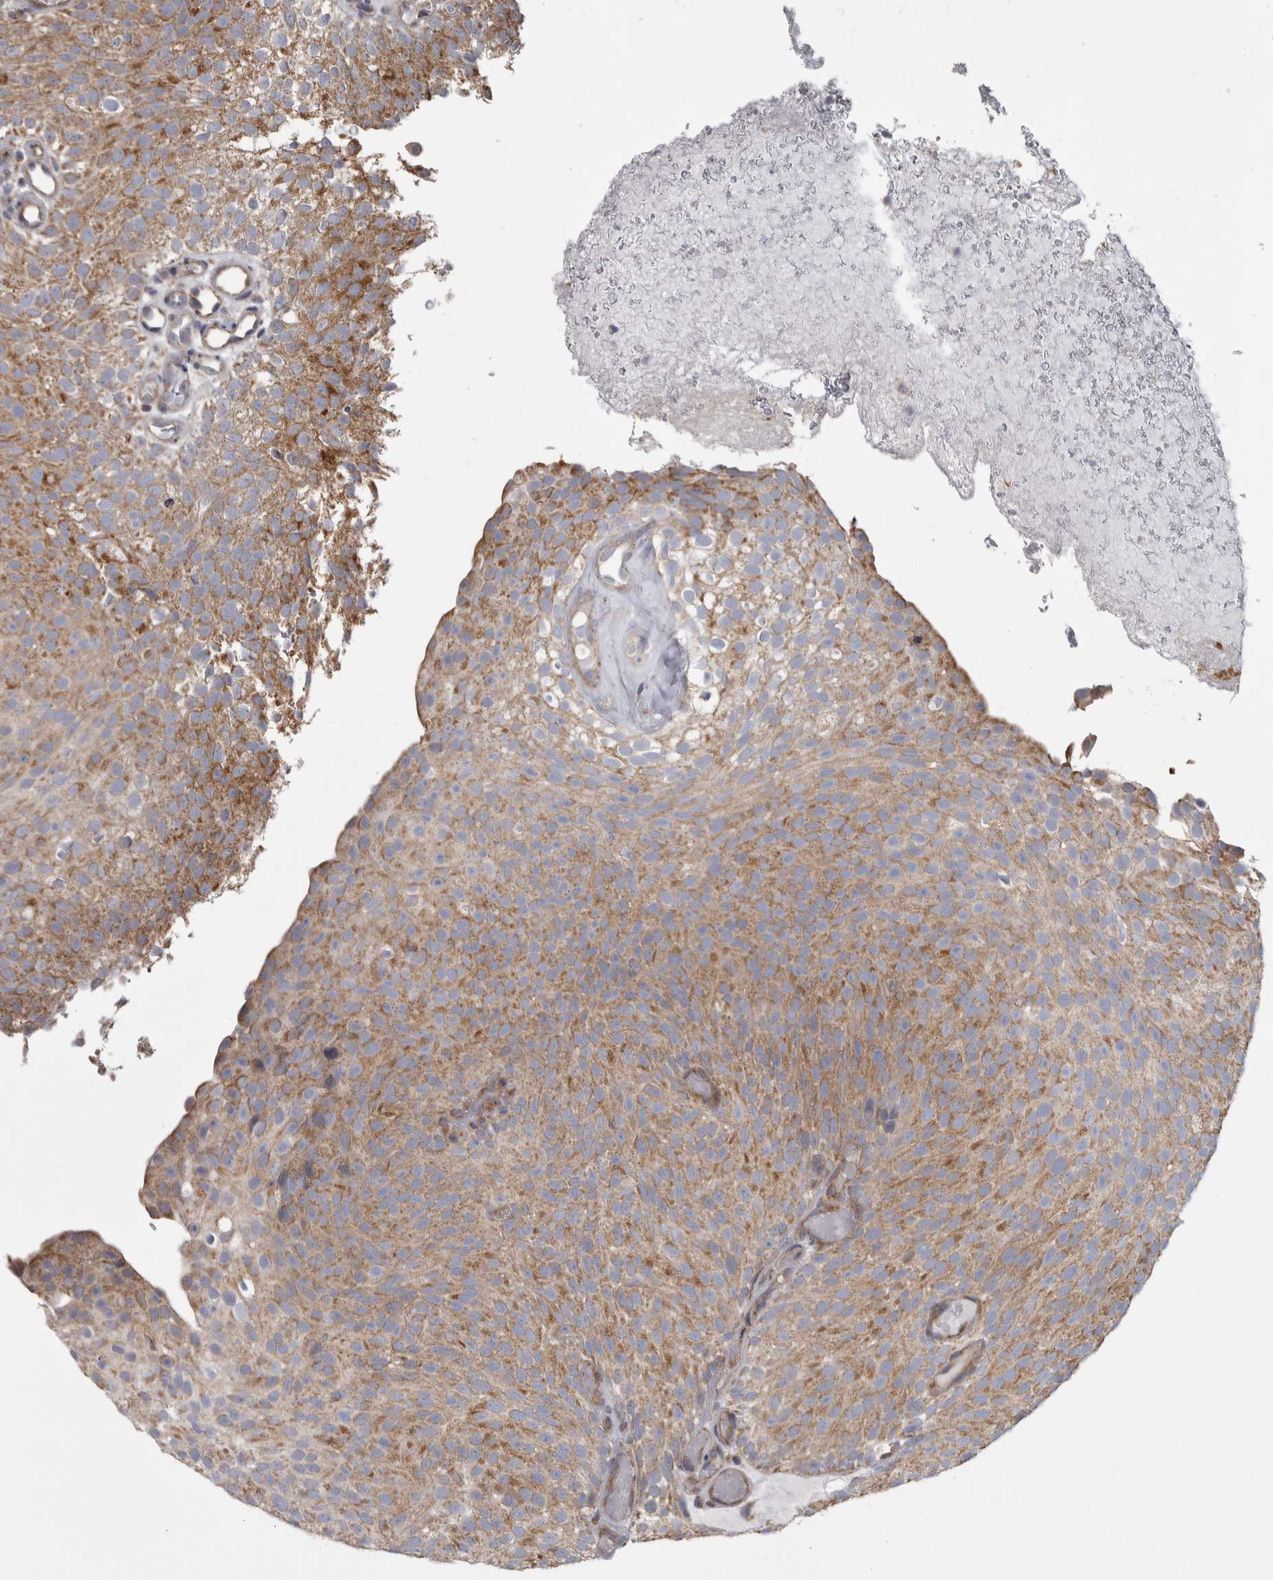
{"staining": {"intensity": "moderate", "quantity": ">75%", "location": "cytoplasmic/membranous"}, "tissue": "urothelial cancer", "cell_type": "Tumor cells", "image_type": "cancer", "snomed": [{"axis": "morphology", "description": "Urothelial carcinoma, Low grade"}, {"axis": "topography", "description": "Urinary bladder"}], "caption": "About >75% of tumor cells in urothelial cancer show moderate cytoplasmic/membranous protein positivity as visualized by brown immunohistochemical staining.", "gene": "SCO1", "patient": {"sex": "male", "age": 78}}